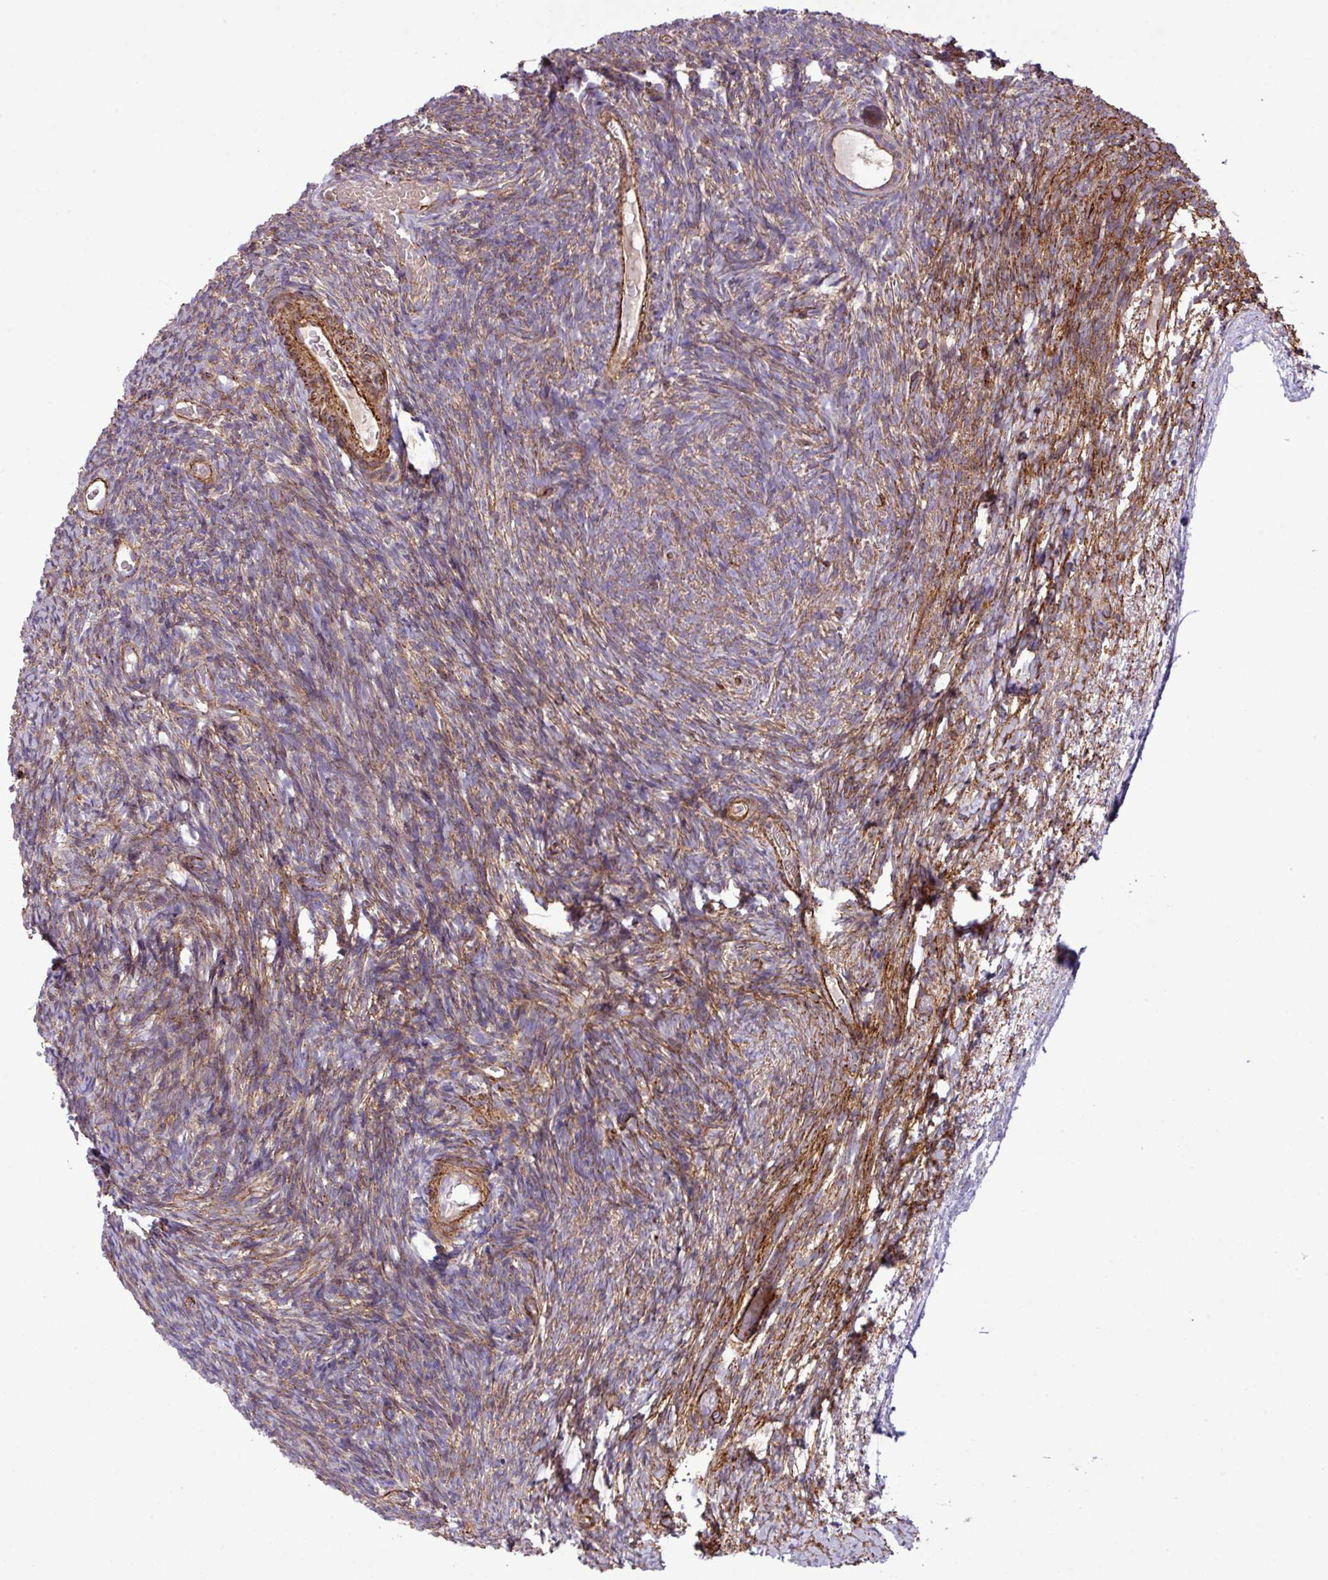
{"staining": {"intensity": "moderate", "quantity": ">75%", "location": "cytoplasmic/membranous"}, "tissue": "ovary", "cell_type": "Follicle cells", "image_type": "normal", "snomed": [{"axis": "morphology", "description": "Normal tissue, NOS"}, {"axis": "topography", "description": "Ovary"}], "caption": "Protein expression analysis of normal human ovary reveals moderate cytoplasmic/membranous positivity in approximately >75% of follicle cells. The staining is performed using DAB (3,3'-diaminobenzidine) brown chromogen to label protein expression. The nuclei are counter-stained blue using hematoxylin.", "gene": "FAM47E", "patient": {"sex": "female", "age": 39}}